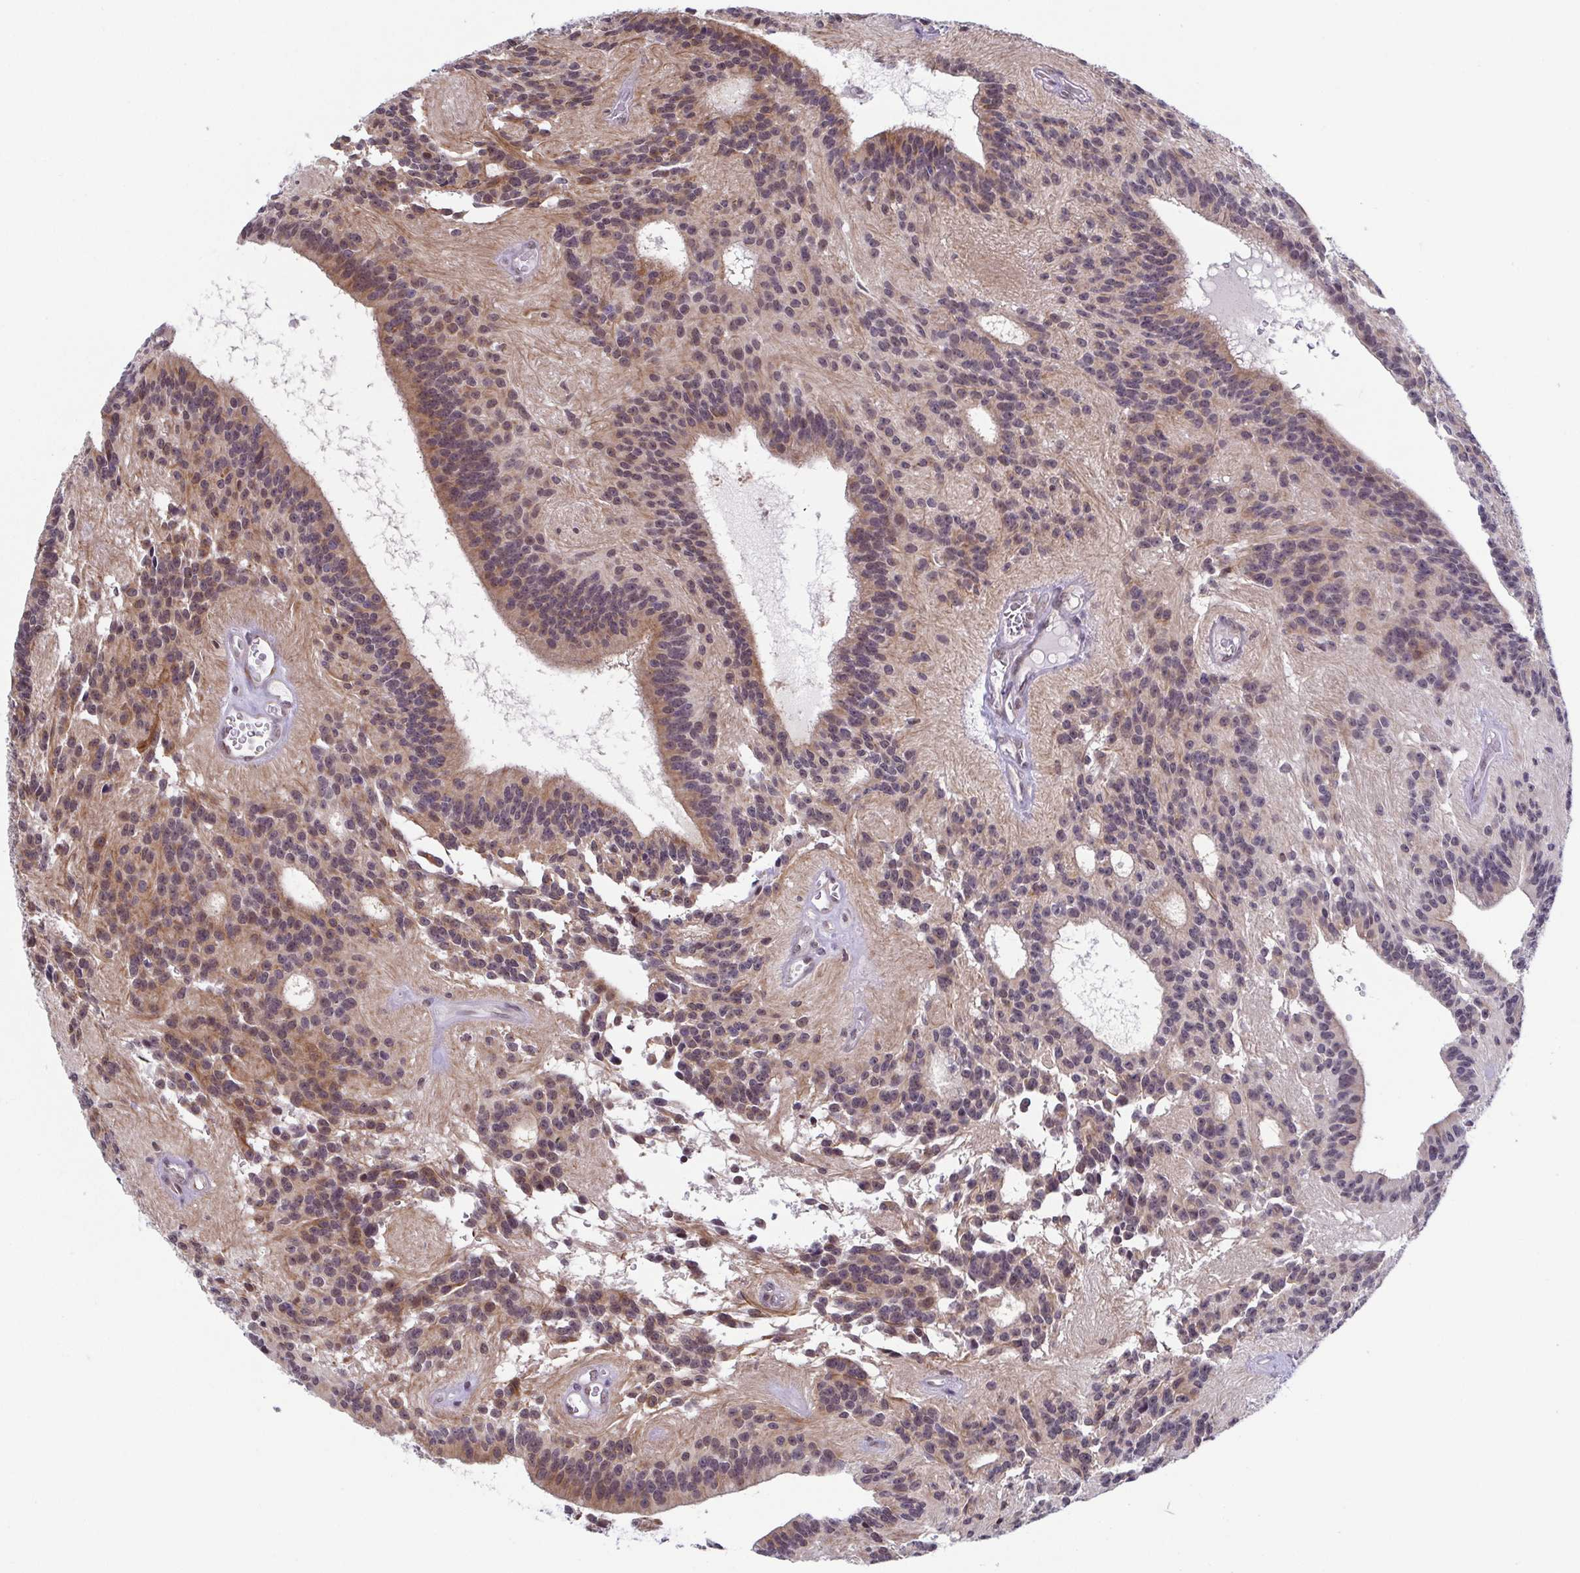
{"staining": {"intensity": "moderate", "quantity": ">75%", "location": "cytoplasmic/membranous,nuclear"}, "tissue": "glioma", "cell_type": "Tumor cells", "image_type": "cancer", "snomed": [{"axis": "morphology", "description": "Glioma, malignant, Low grade"}, {"axis": "topography", "description": "Brain"}], "caption": "Low-grade glioma (malignant) tissue shows moderate cytoplasmic/membranous and nuclear staining in approximately >75% of tumor cells, visualized by immunohistochemistry. Using DAB (brown) and hematoxylin (blue) stains, captured at high magnification using brightfield microscopy.", "gene": "SLC7A10", "patient": {"sex": "male", "age": 31}}